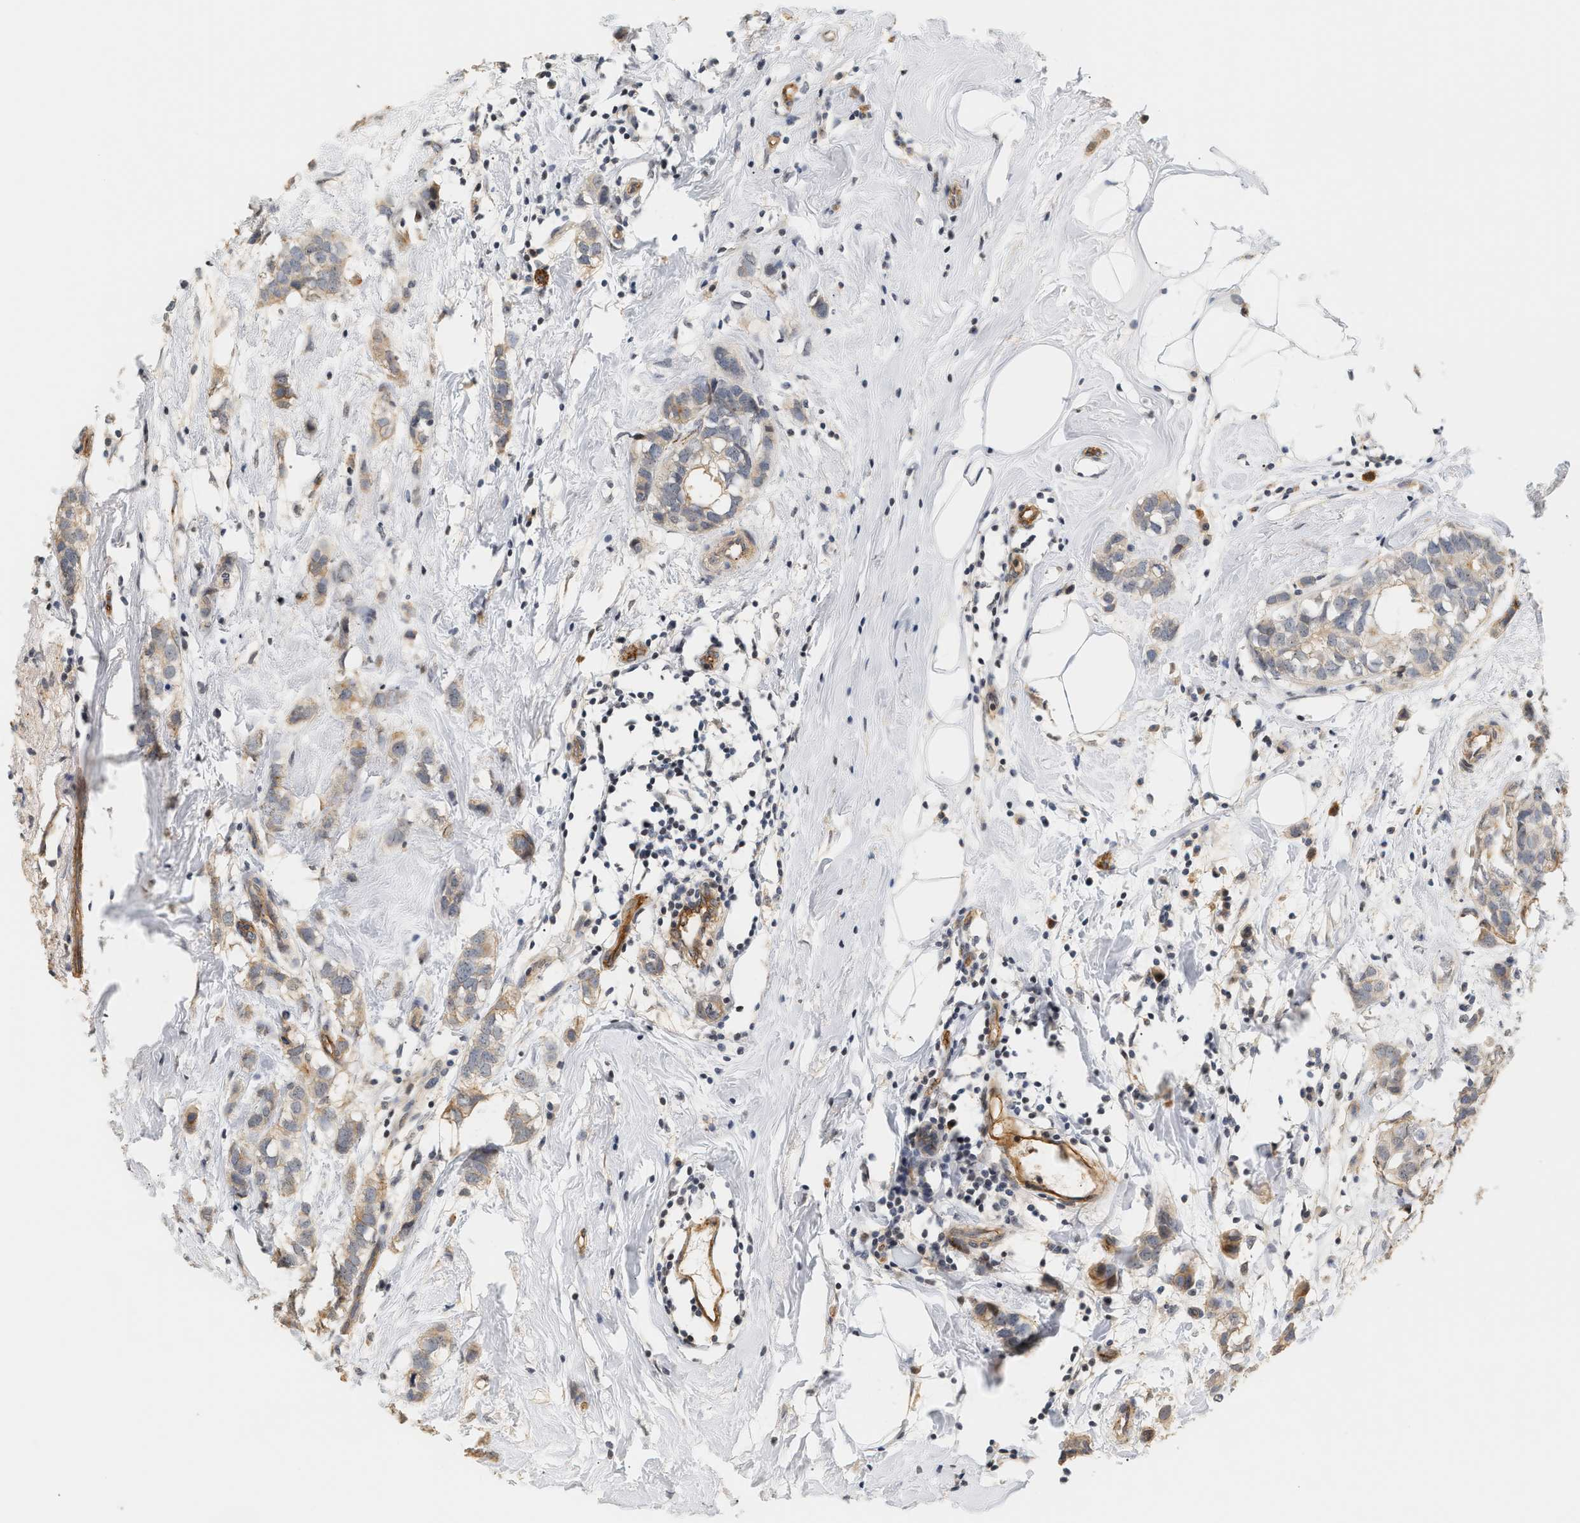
{"staining": {"intensity": "weak", "quantity": "25%-75%", "location": "cytoplasmic/membranous"}, "tissue": "breast cancer", "cell_type": "Tumor cells", "image_type": "cancer", "snomed": [{"axis": "morphology", "description": "Normal tissue, NOS"}, {"axis": "morphology", "description": "Duct carcinoma"}, {"axis": "topography", "description": "Breast"}], "caption": "Breast invasive ductal carcinoma stained with immunohistochemistry displays weak cytoplasmic/membranous expression in approximately 25%-75% of tumor cells.", "gene": "PLXND1", "patient": {"sex": "female", "age": 50}}